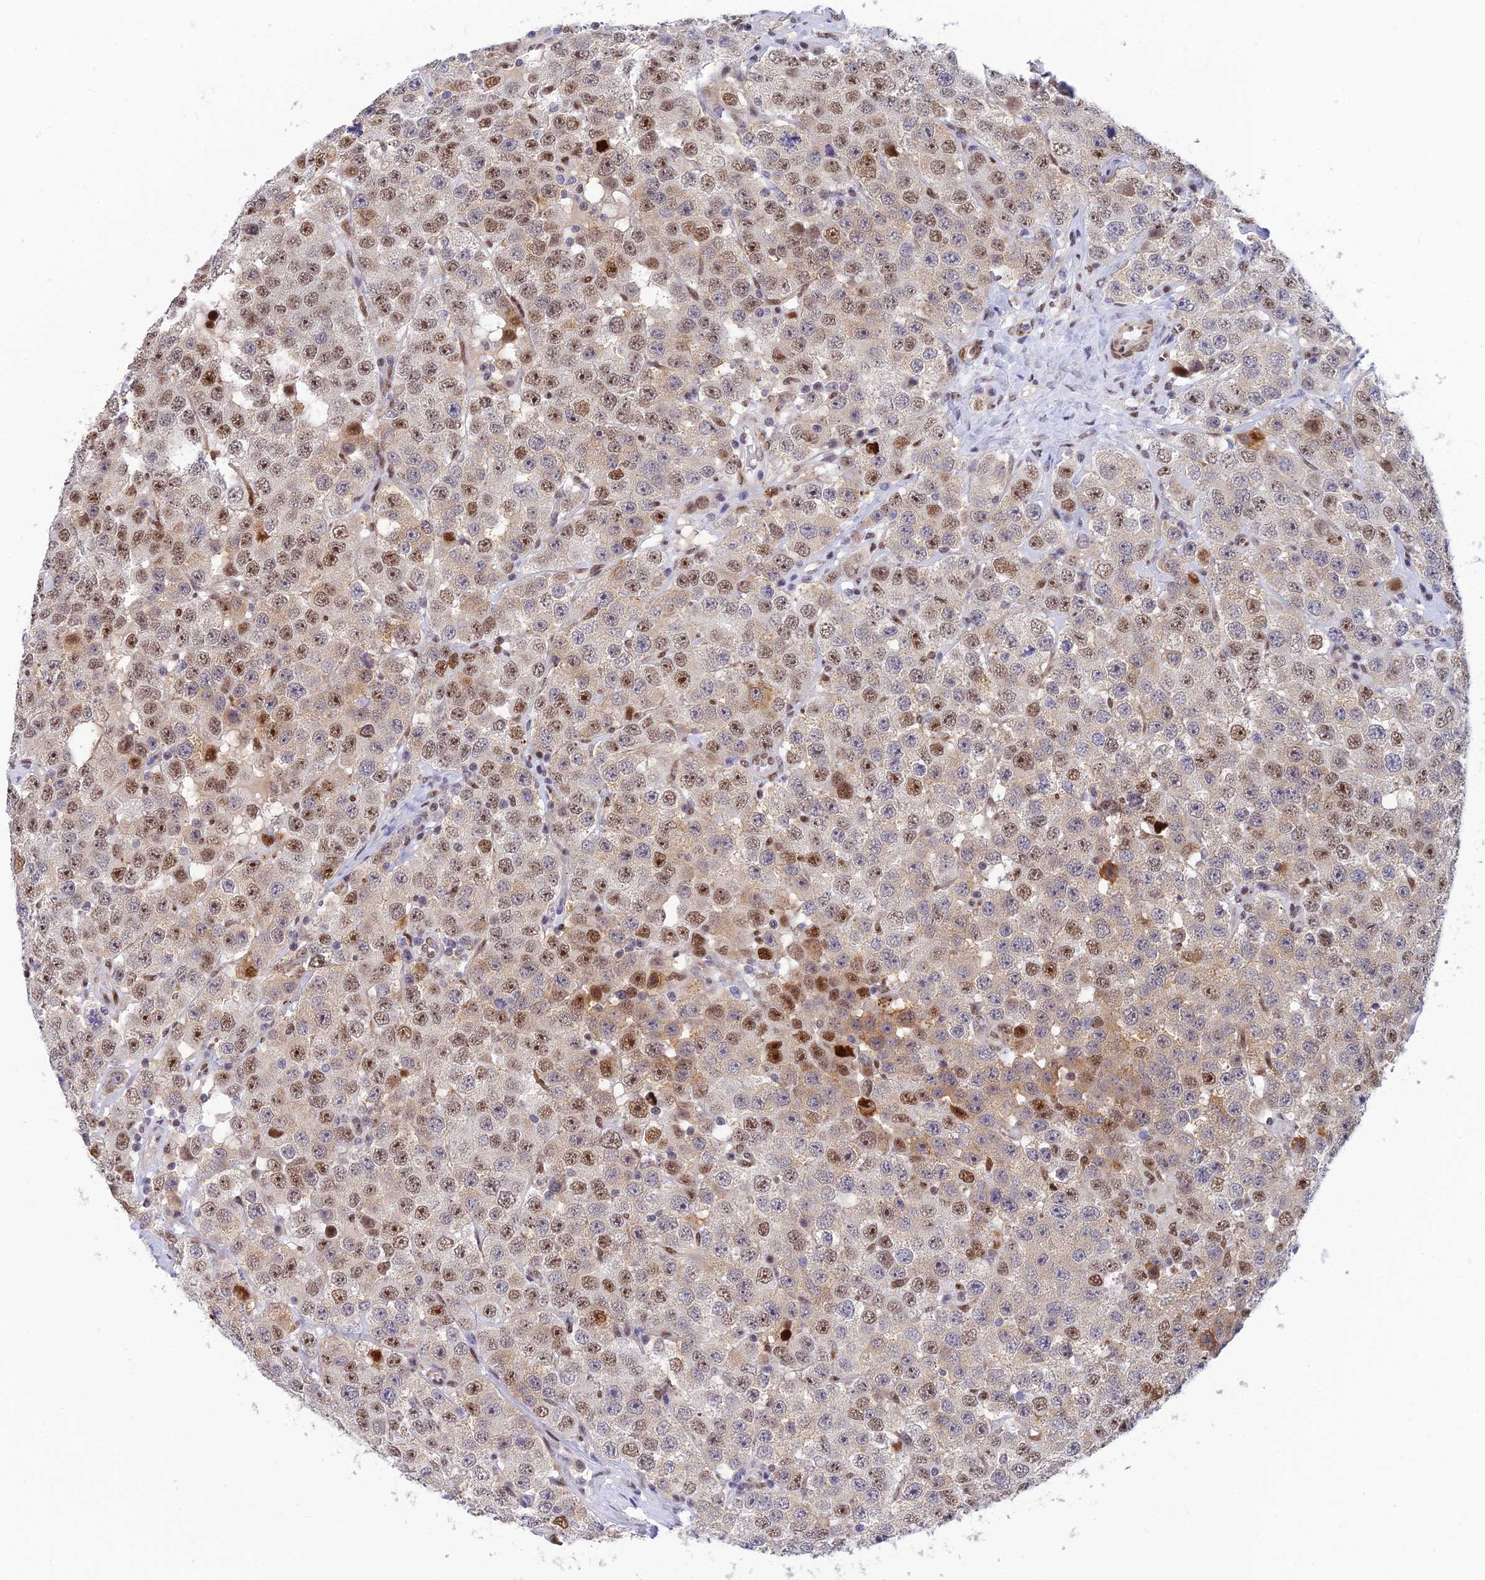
{"staining": {"intensity": "moderate", "quantity": "25%-75%", "location": "nuclear"}, "tissue": "testis cancer", "cell_type": "Tumor cells", "image_type": "cancer", "snomed": [{"axis": "morphology", "description": "Seminoma, NOS"}, {"axis": "topography", "description": "Testis"}], "caption": "Immunohistochemistry (IHC) (DAB (3,3'-diaminobenzidine)) staining of seminoma (testis) displays moderate nuclear protein positivity in approximately 25%-75% of tumor cells. Nuclei are stained in blue.", "gene": "CLK4", "patient": {"sex": "male", "age": 28}}